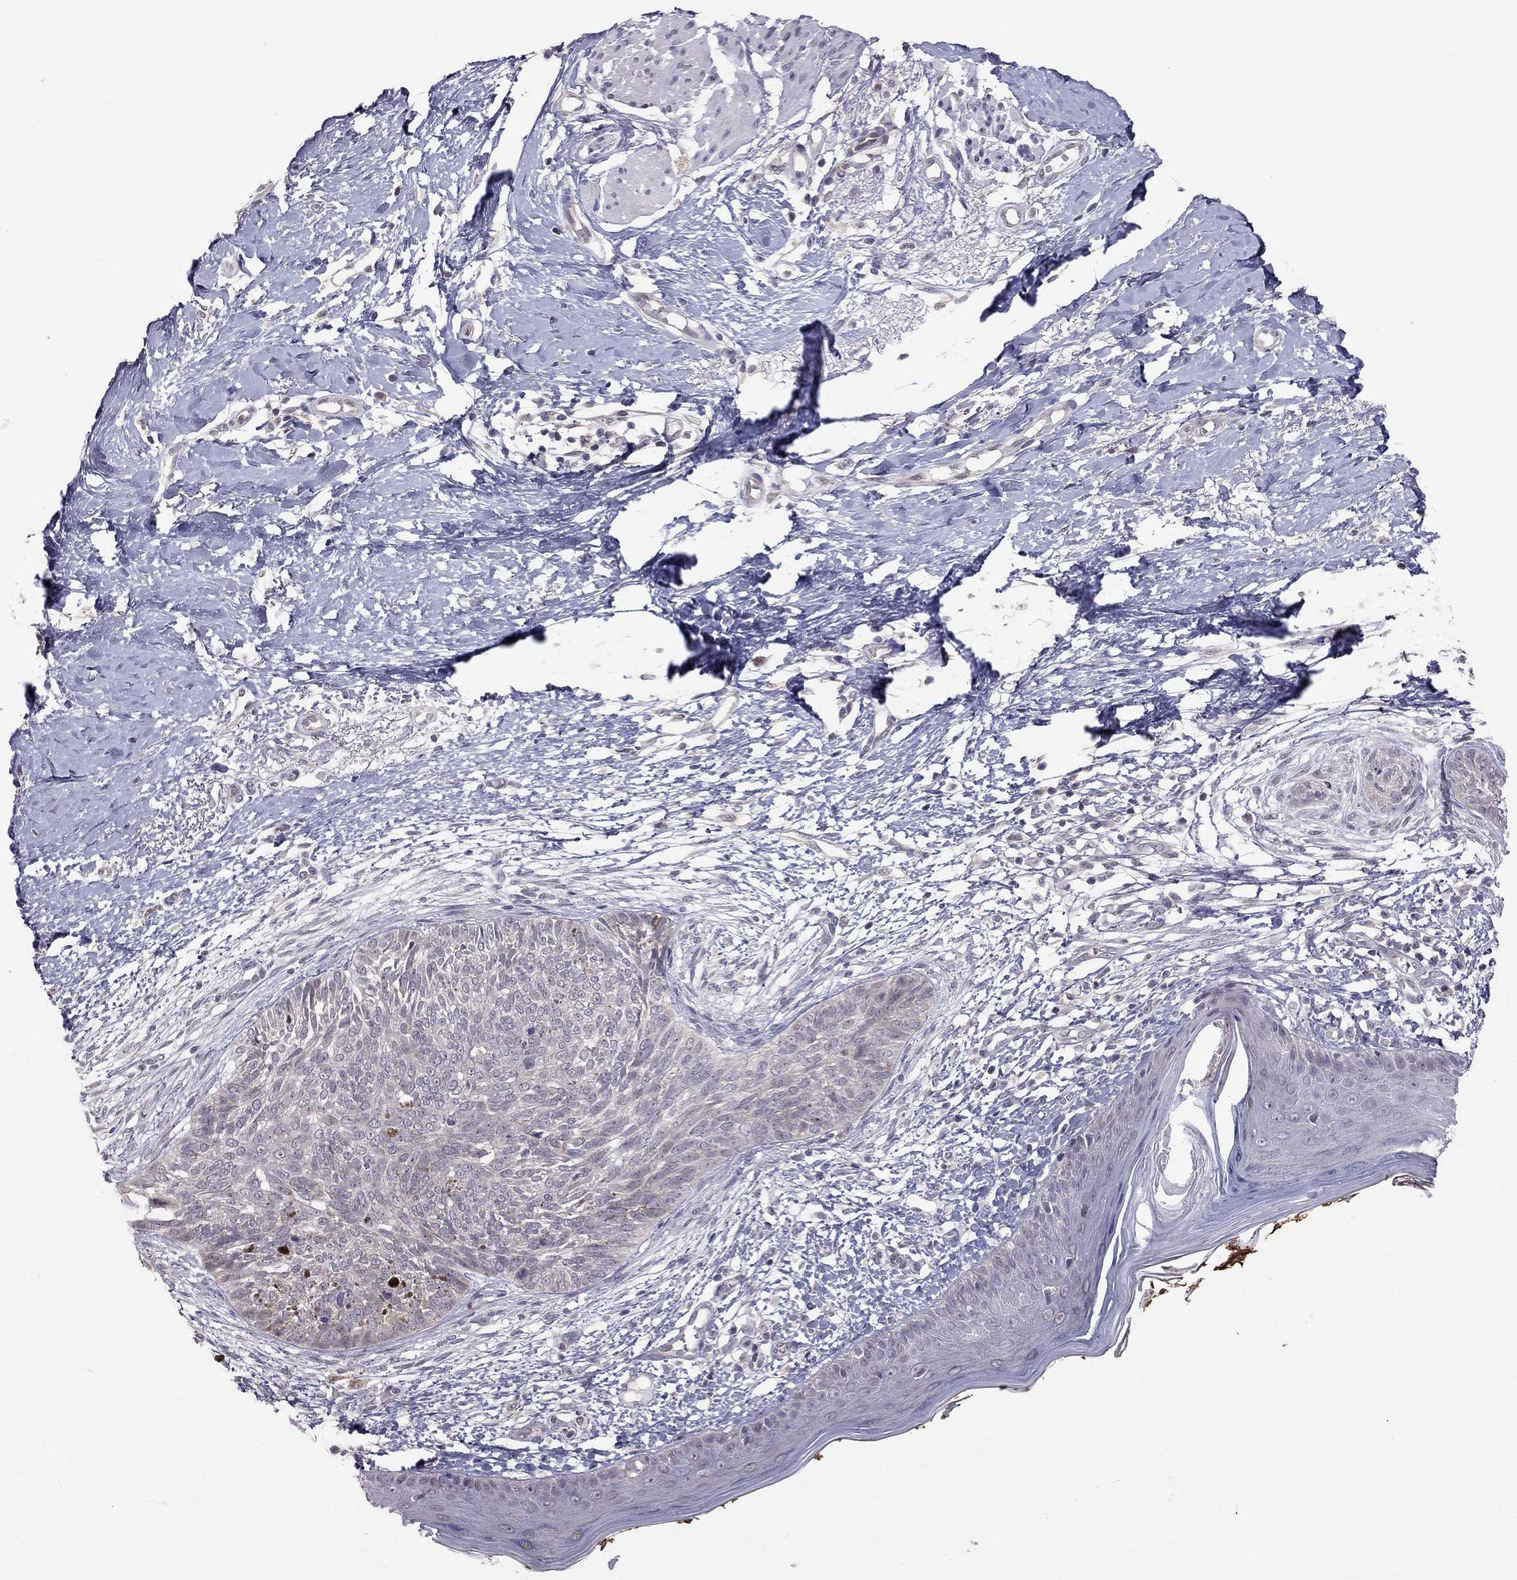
{"staining": {"intensity": "negative", "quantity": "none", "location": "none"}, "tissue": "skin cancer", "cell_type": "Tumor cells", "image_type": "cancer", "snomed": [{"axis": "morphology", "description": "Normal tissue, NOS"}, {"axis": "morphology", "description": "Basal cell carcinoma"}, {"axis": "topography", "description": "Skin"}], "caption": "Skin cancer stained for a protein using immunohistochemistry displays no staining tumor cells.", "gene": "HSF2BP", "patient": {"sex": "male", "age": 84}}